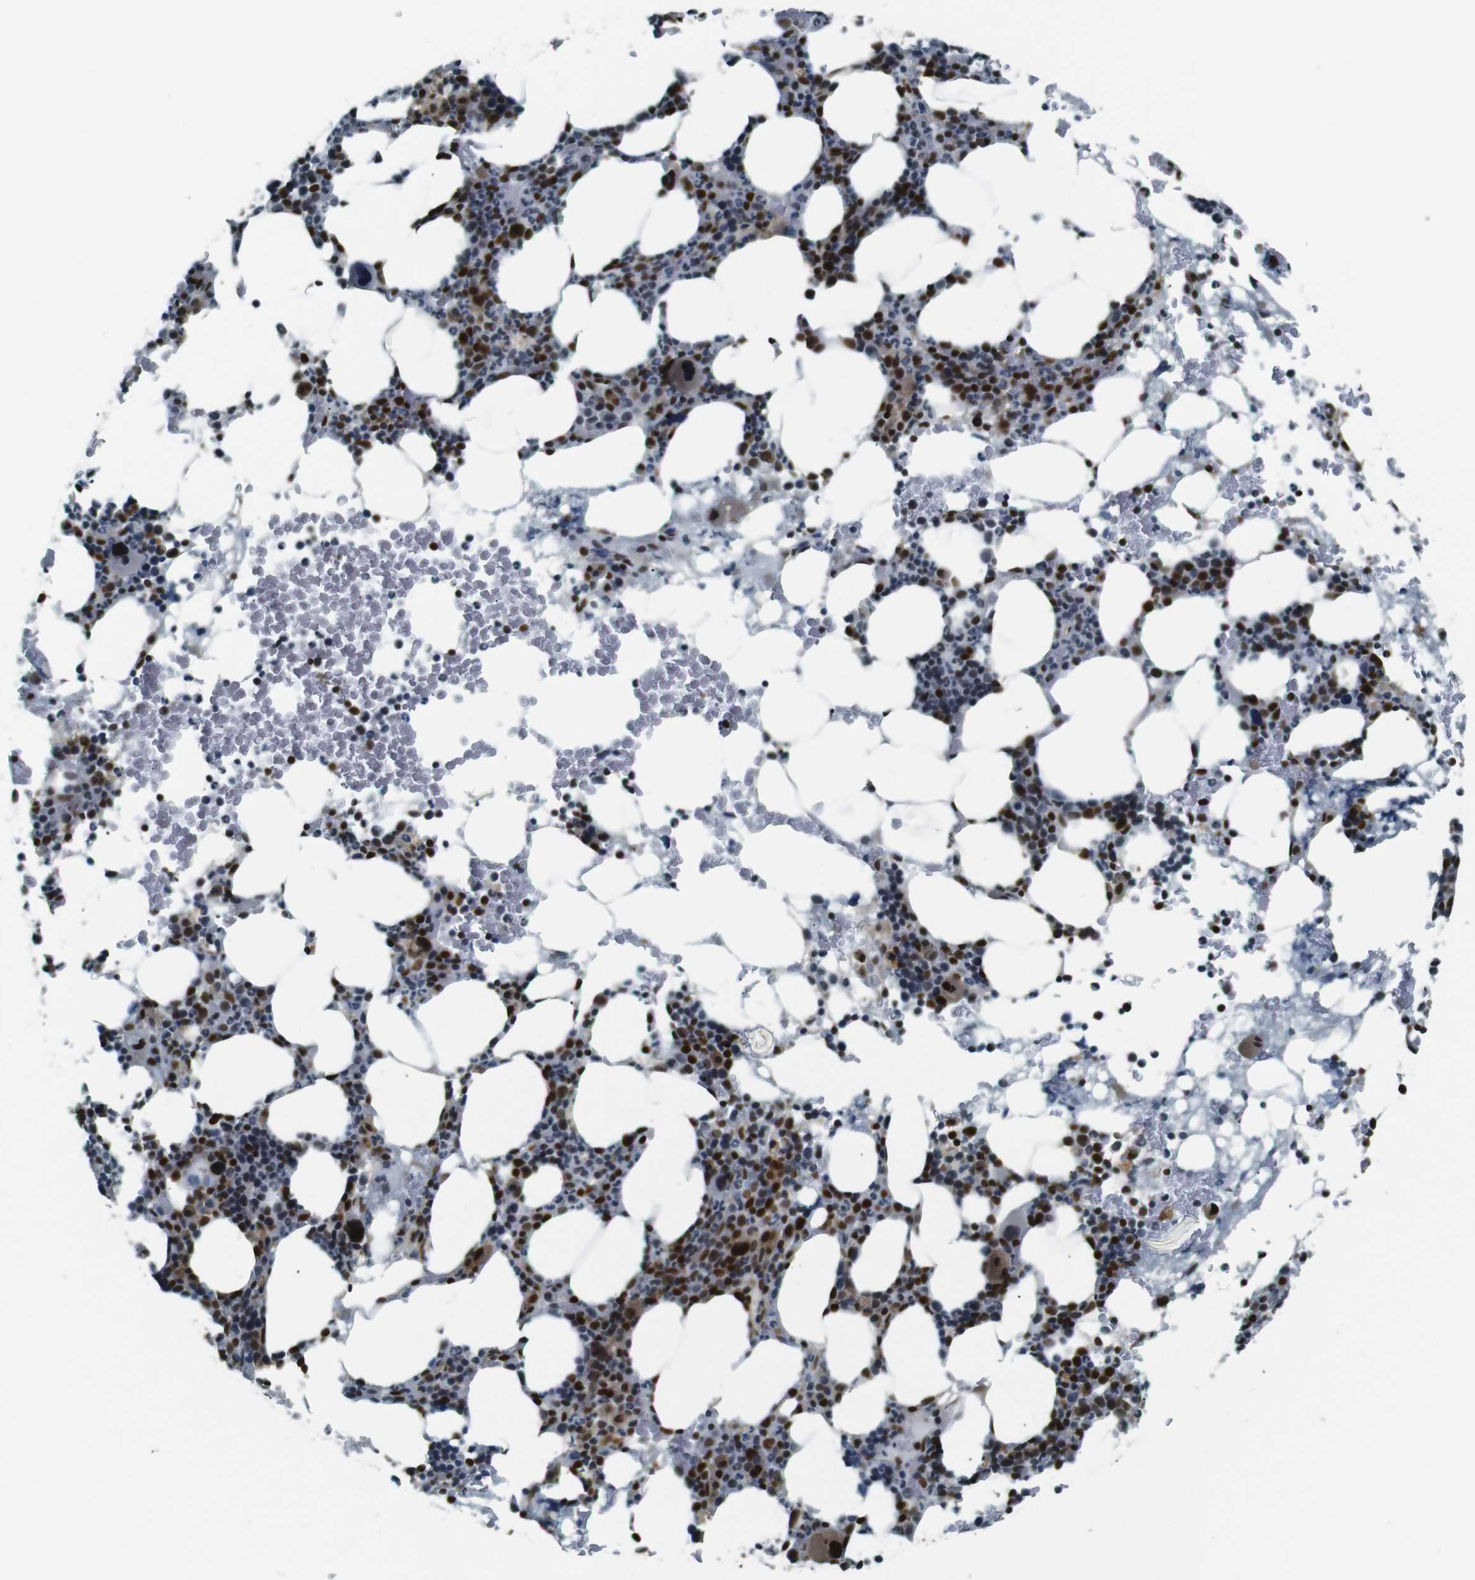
{"staining": {"intensity": "strong", "quantity": "25%-75%", "location": "nuclear"}, "tissue": "bone marrow", "cell_type": "Hematopoietic cells", "image_type": "normal", "snomed": [{"axis": "morphology", "description": "Normal tissue, NOS"}, {"axis": "morphology", "description": "Inflammation, NOS"}, {"axis": "topography", "description": "Bone marrow"}], "caption": "Hematopoietic cells reveal strong nuclear positivity in about 25%-75% of cells in benign bone marrow. (DAB (3,3'-diaminobenzidine) IHC with brightfield microscopy, high magnification).", "gene": "NHEJ1", "patient": {"sex": "female", "age": 84}}